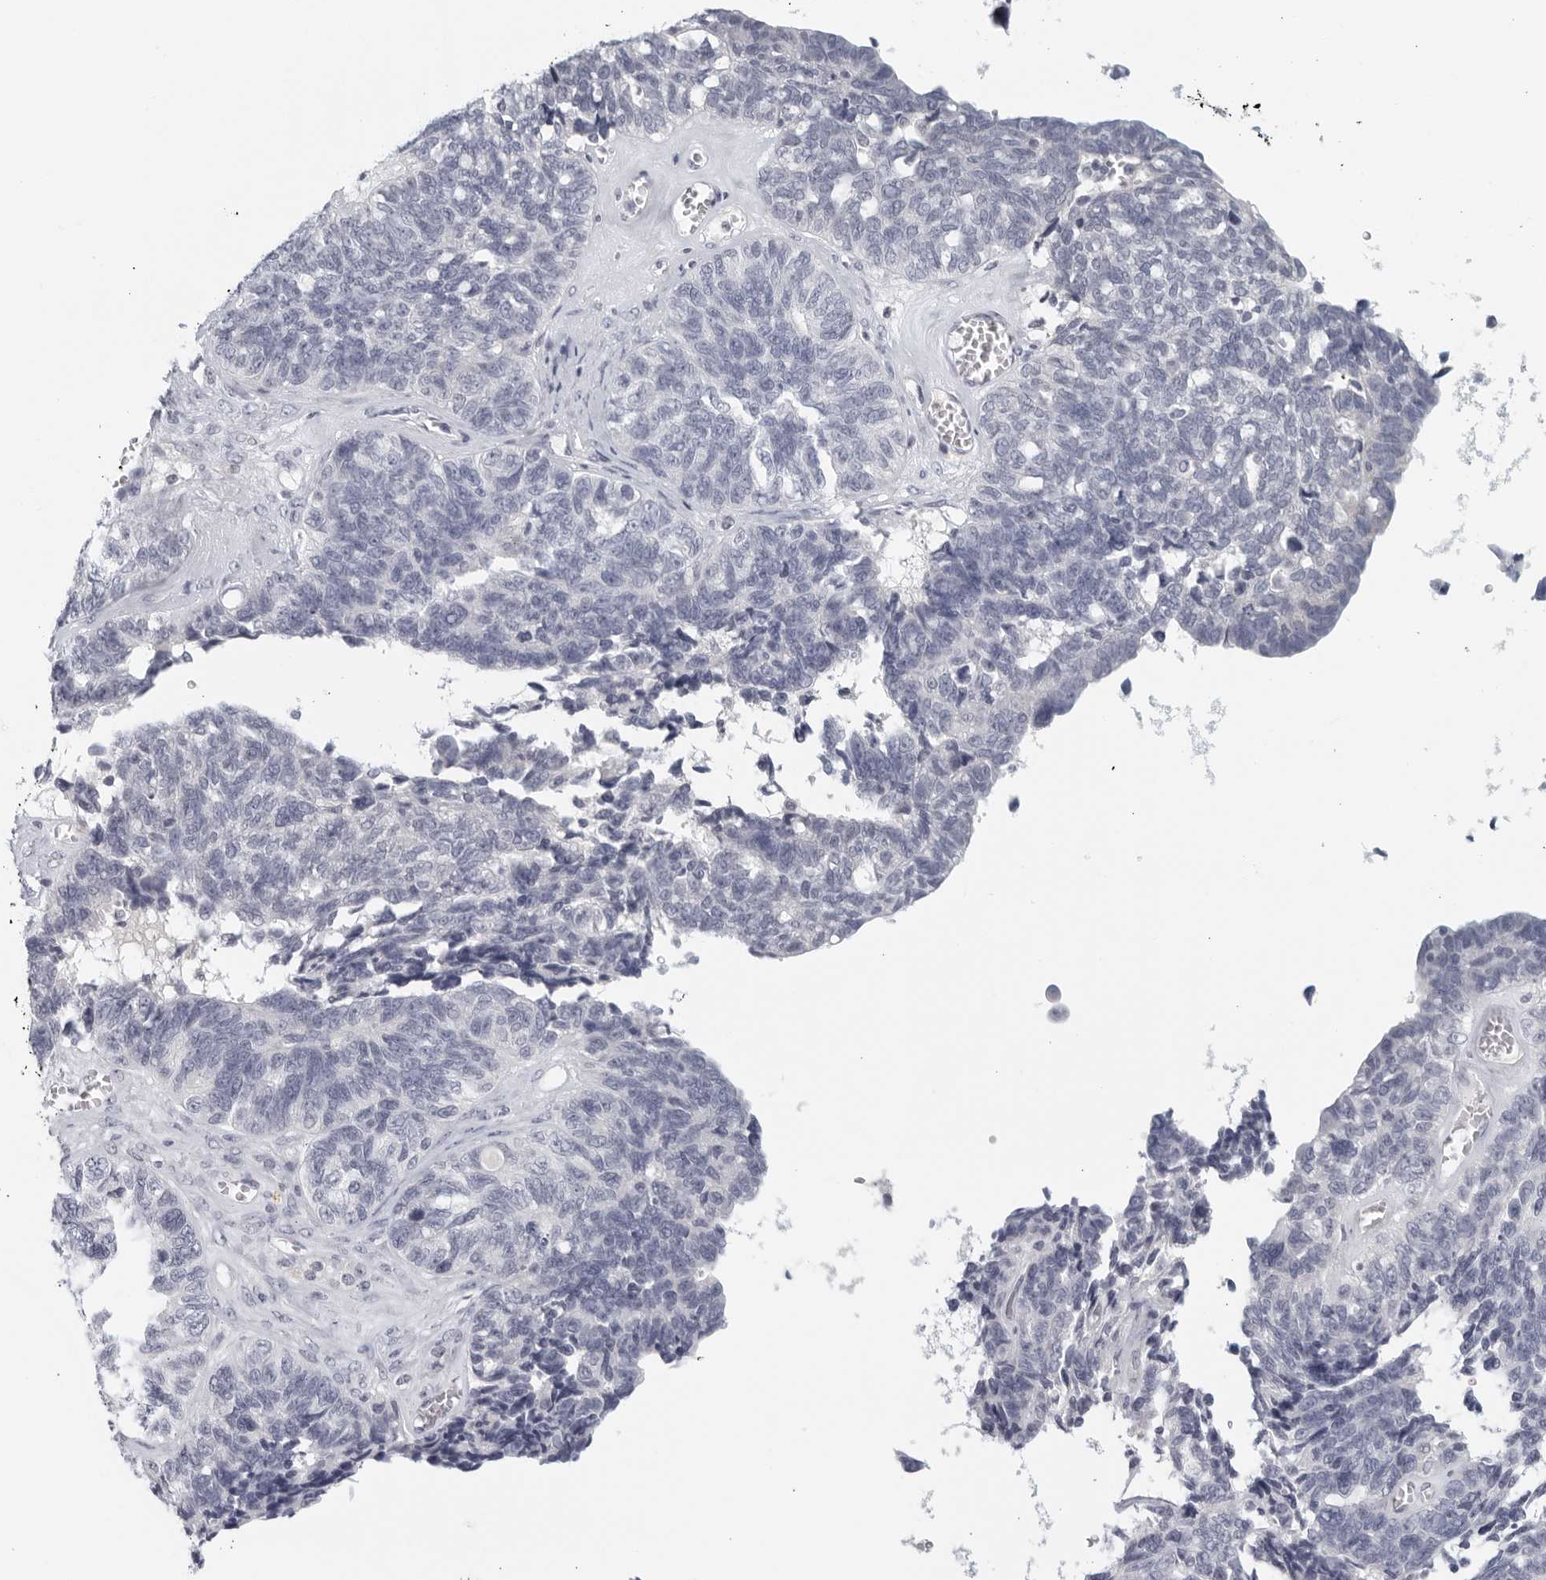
{"staining": {"intensity": "negative", "quantity": "none", "location": "none"}, "tissue": "ovarian cancer", "cell_type": "Tumor cells", "image_type": "cancer", "snomed": [{"axis": "morphology", "description": "Cystadenocarcinoma, serous, NOS"}, {"axis": "topography", "description": "Ovary"}], "caption": "Protein analysis of ovarian cancer exhibits no significant positivity in tumor cells.", "gene": "MATN1", "patient": {"sex": "female", "age": 79}}